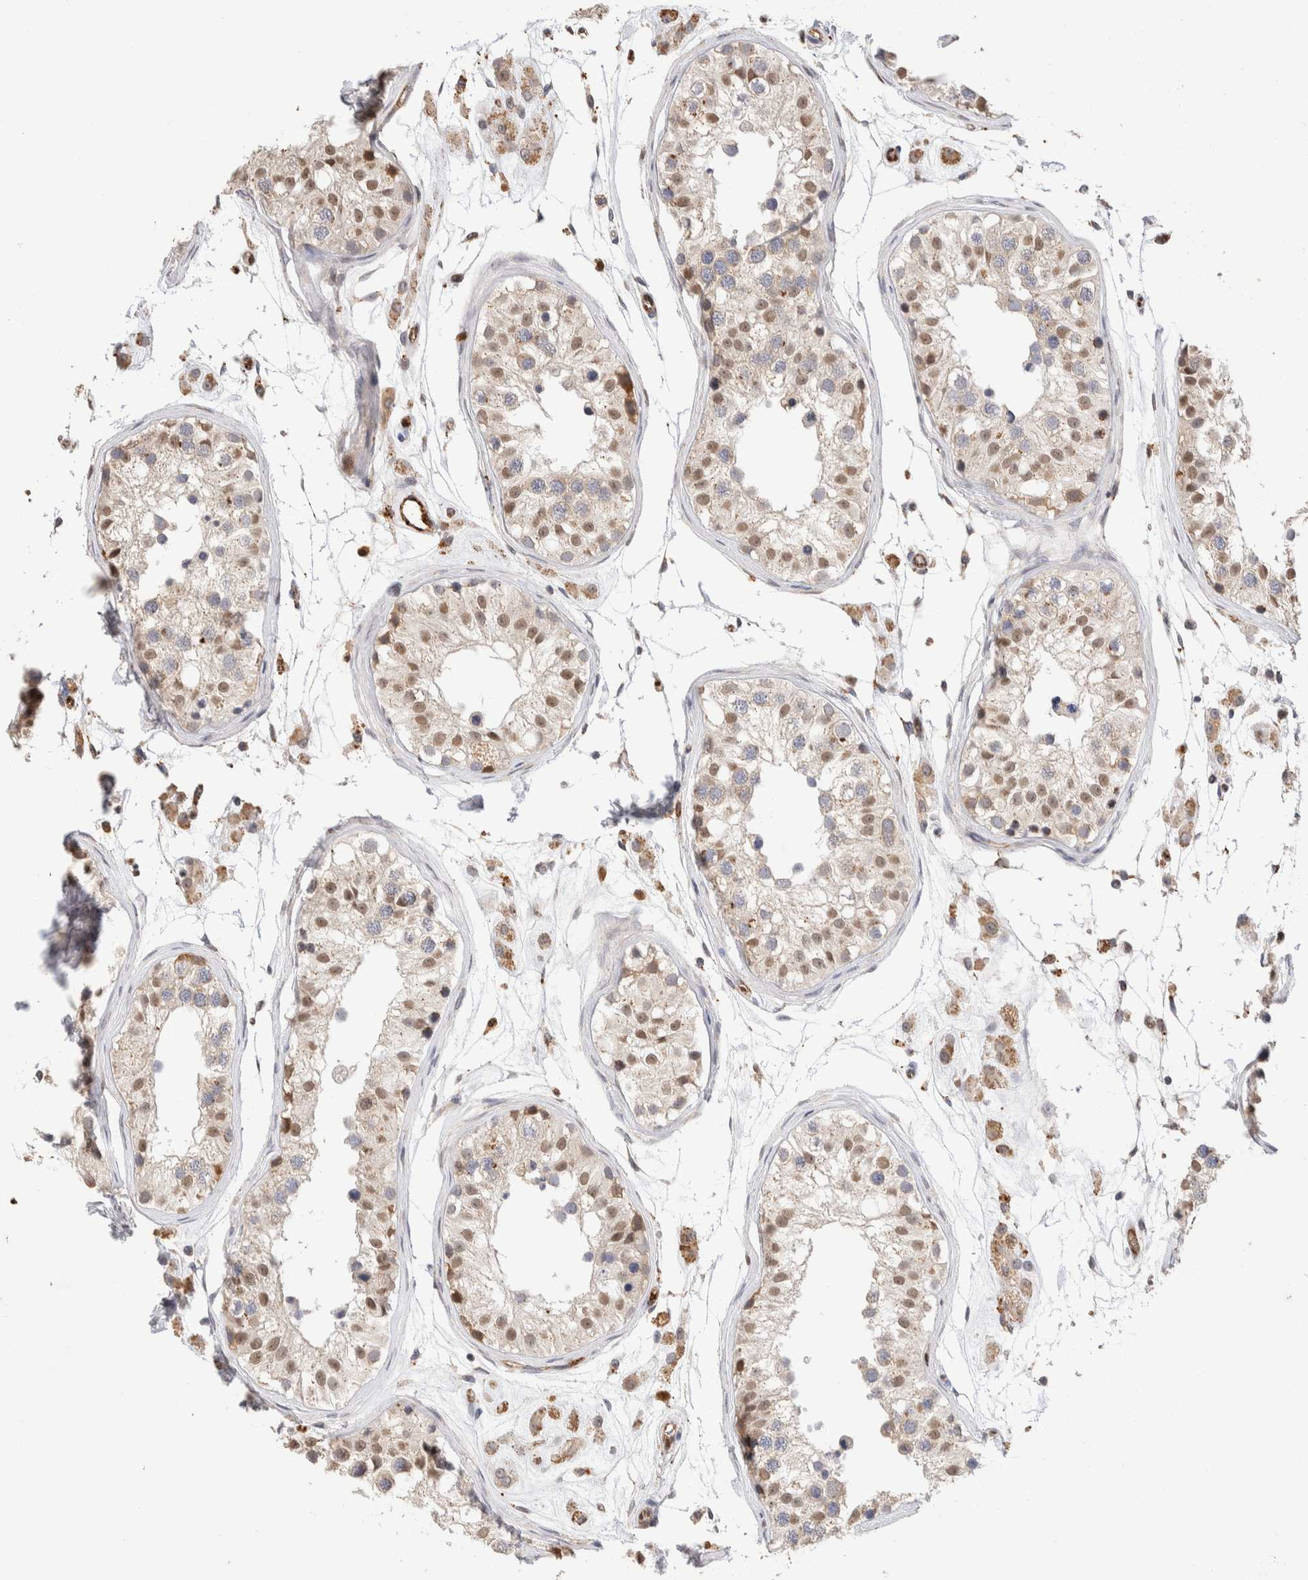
{"staining": {"intensity": "moderate", "quantity": "25%-75%", "location": "cytoplasmic/membranous,nuclear"}, "tissue": "testis", "cell_type": "Cells in seminiferous ducts", "image_type": "normal", "snomed": [{"axis": "morphology", "description": "Normal tissue, NOS"}, {"axis": "morphology", "description": "Adenocarcinoma, metastatic, NOS"}, {"axis": "topography", "description": "Testis"}], "caption": "Immunohistochemical staining of normal human testis exhibits medium levels of moderate cytoplasmic/membranous,nuclear staining in about 25%-75% of cells in seminiferous ducts. (Brightfield microscopy of DAB IHC at high magnification).", "gene": "NSMAF", "patient": {"sex": "male", "age": 26}}